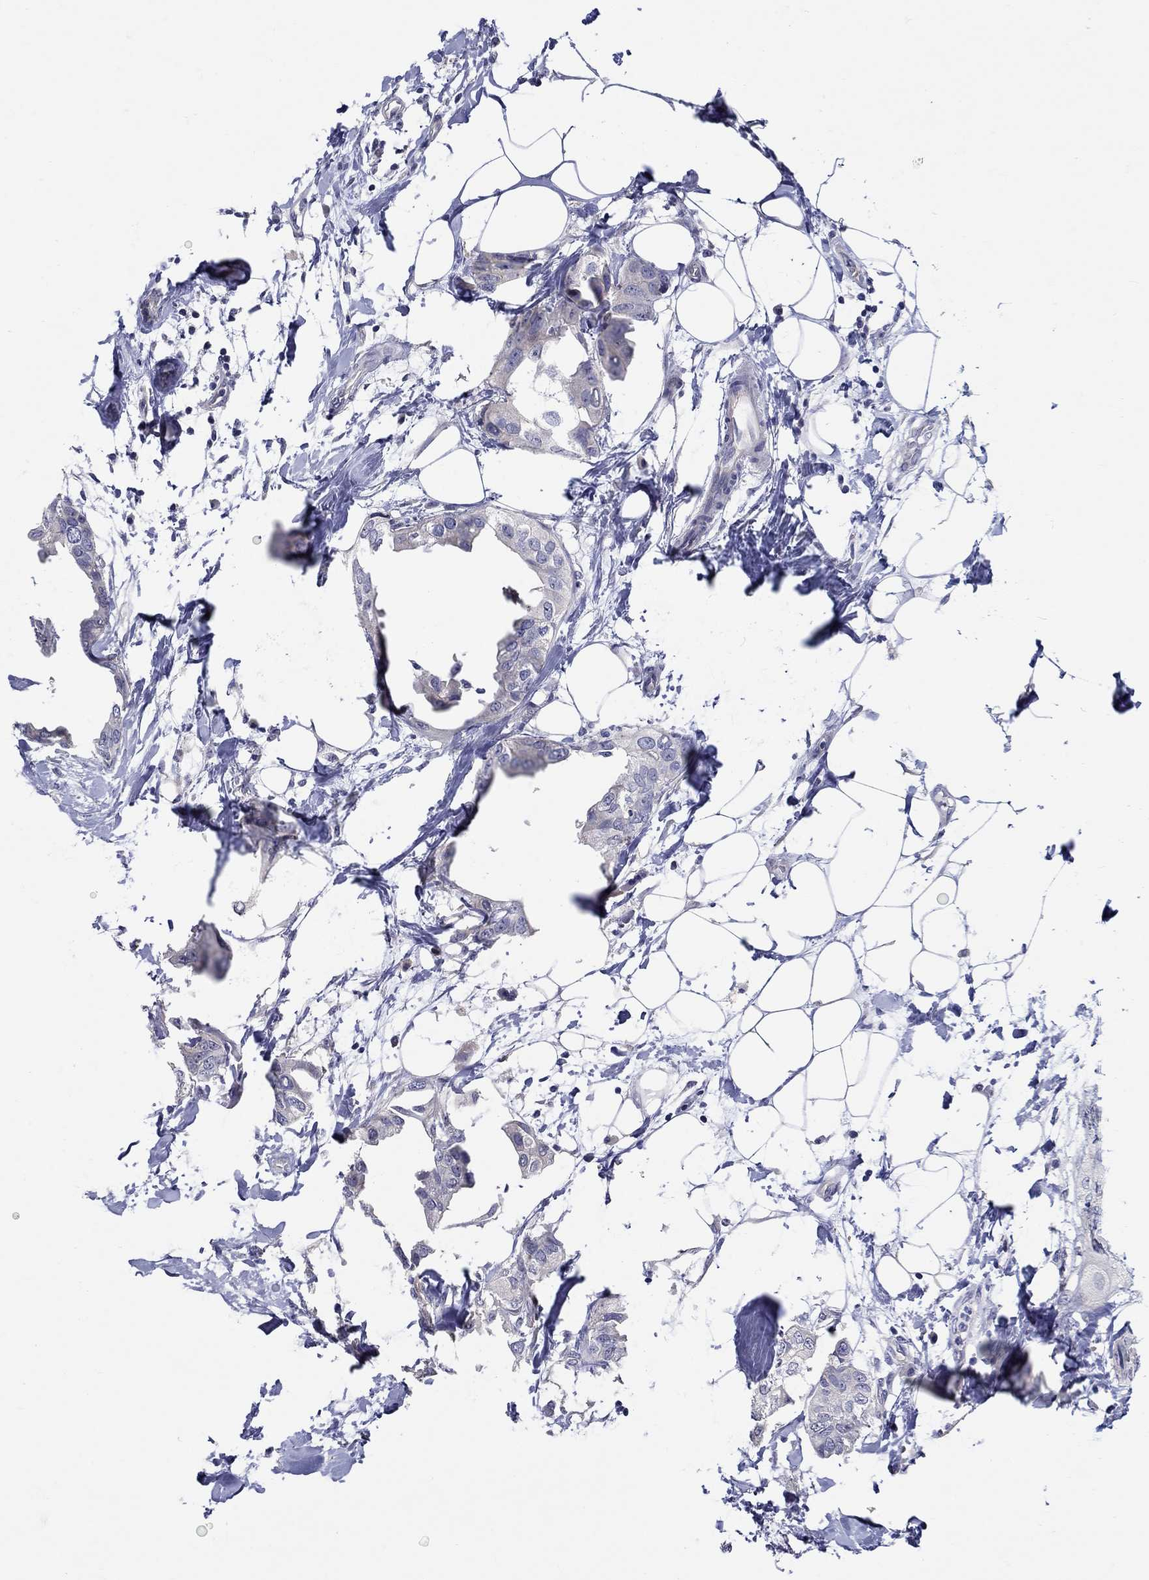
{"staining": {"intensity": "weak", "quantity": "25%-75%", "location": "cytoplasmic/membranous"}, "tissue": "breast cancer", "cell_type": "Tumor cells", "image_type": "cancer", "snomed": [{"axis": "morphology", "description": "Normal tissue, NOS"}, {"axis": "morphology", "description": "Duct carcinoma"}, {"axis": "topography", "description": "Breast"}], "caption": "This histopathology image shows immunohistochemistry (IHC) staining of intraductal carcinoma (breast), with low weak cytoplasmic/membranous staining in approximately 25%-75% of tumor cells.", "gene": "SLC30A3", "patient": {"sex": "female", "age": 40}}